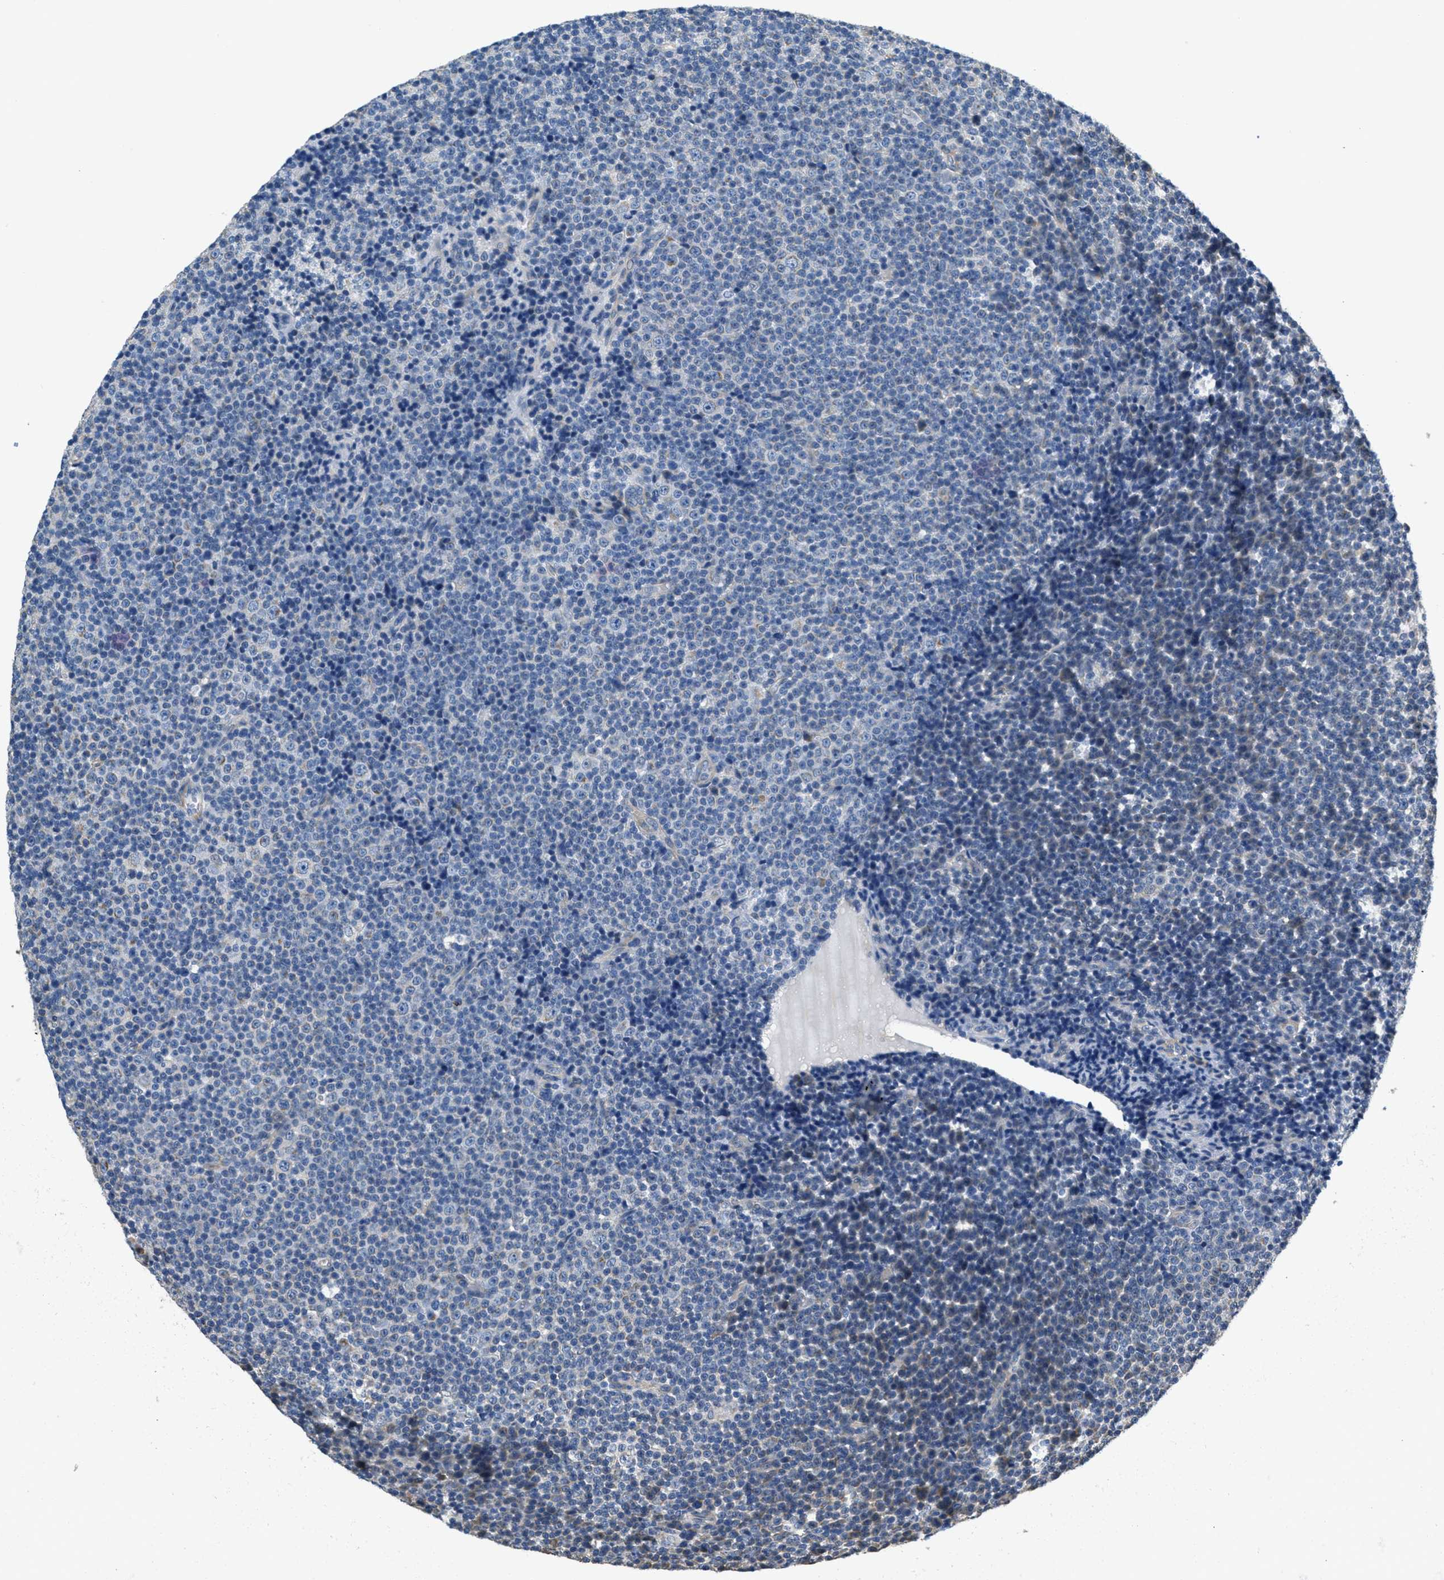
{"staining": {"intensity": "negative", "quantity": "none", "location": "none"}, "tissue": "lymphoma", "cell_type": "Tumor cells", "image_type": "cancer", "snomed": [{"axis": "morphology", "description": "Malignant lymphoma, non-Hodgkin's type, Low grade"}, {"axis": "topography", "description": "Lymph node"}], "caption": "Micrograph shows no protein staining in tumor cells of lymphoma tissue.", "gene": "TOMM70", "patient": {"sex": "female", "age": 67}}